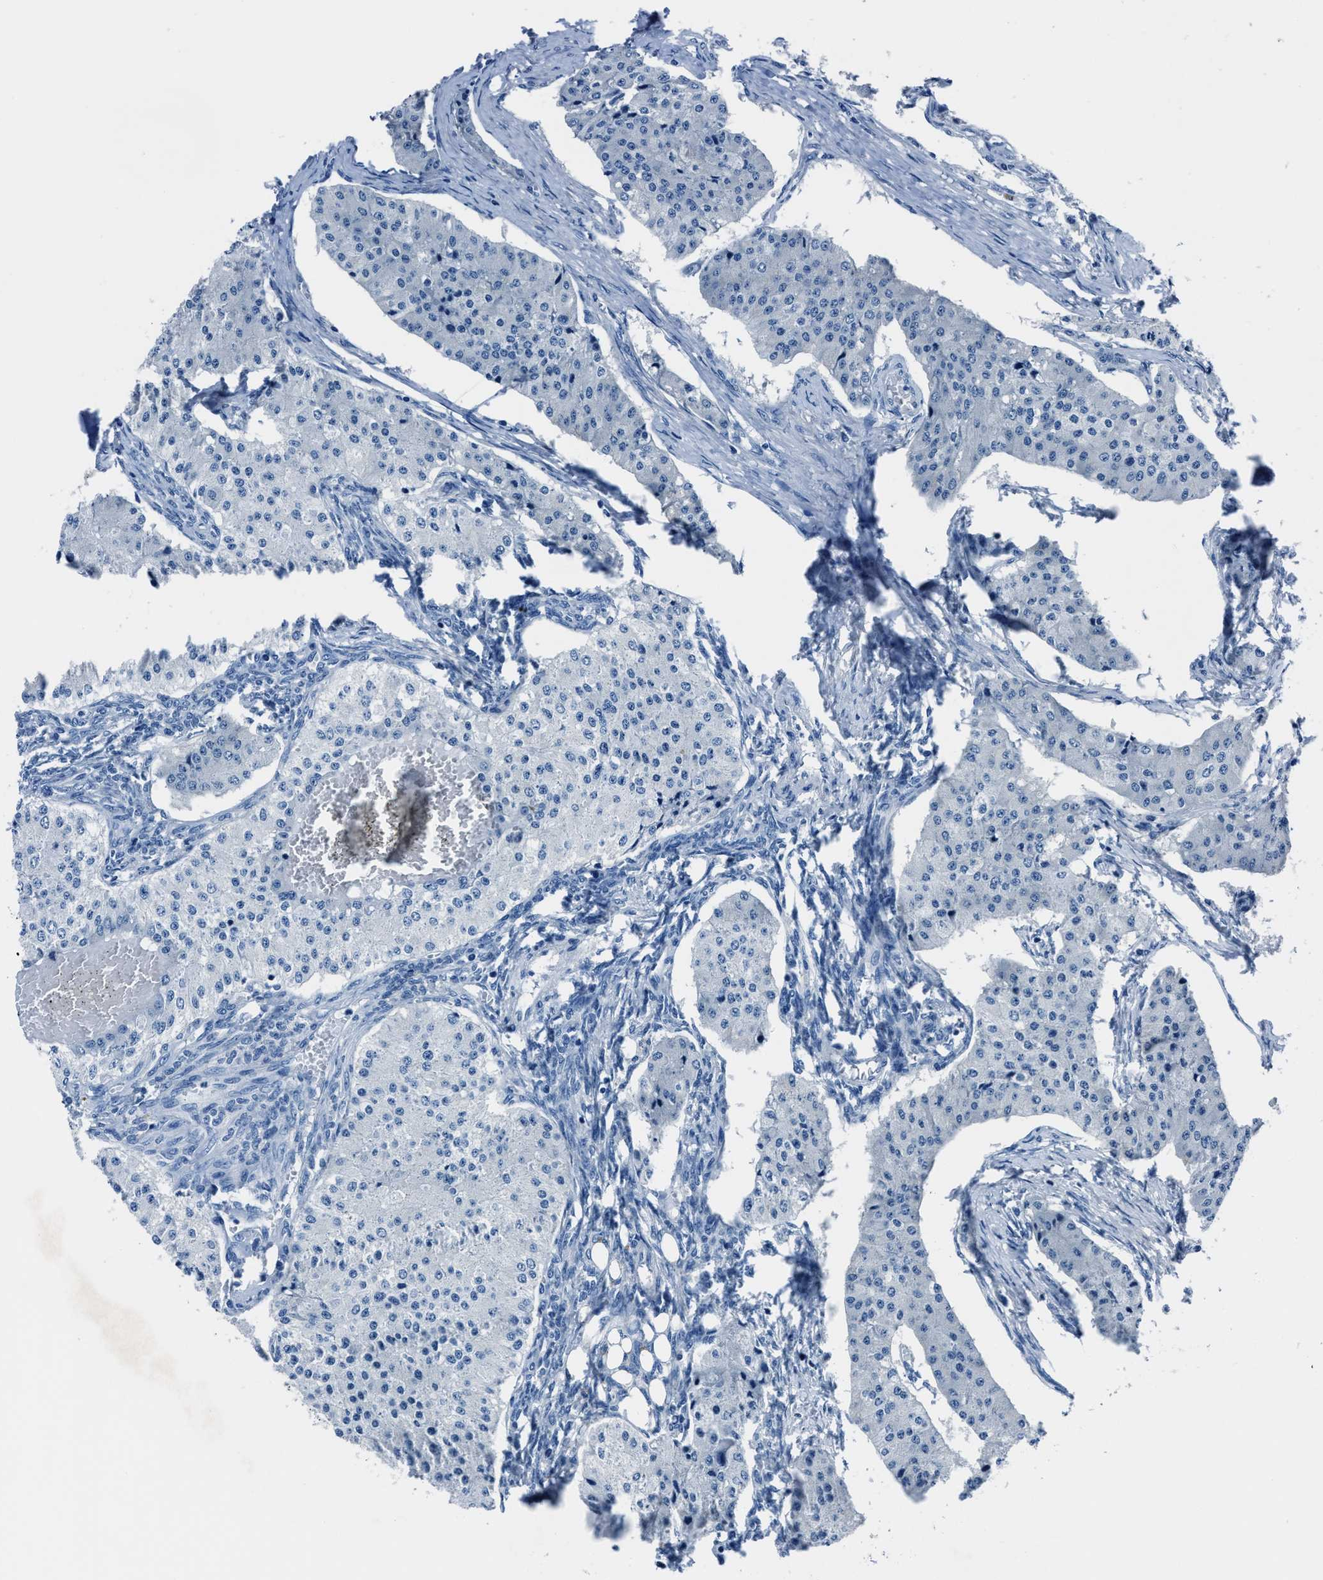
{"staining": {"intensity": "negative", "quantity": "none", "location": "none"}, "tissue": "carcinoid", "cell_type": "Tumor cells", "image_type": "cancer", "snomed": [{"axis": "morphology", "description": "Carcinoid, malignant, NOS"}, {"axis": "topography", "description": "Colon"}], "caption": "The IHC histopathology image has no significant staining in tumor cells of carcinoid tissue.", "gene": "LMO7", "patient": {"sex": "female", "age": 52}}